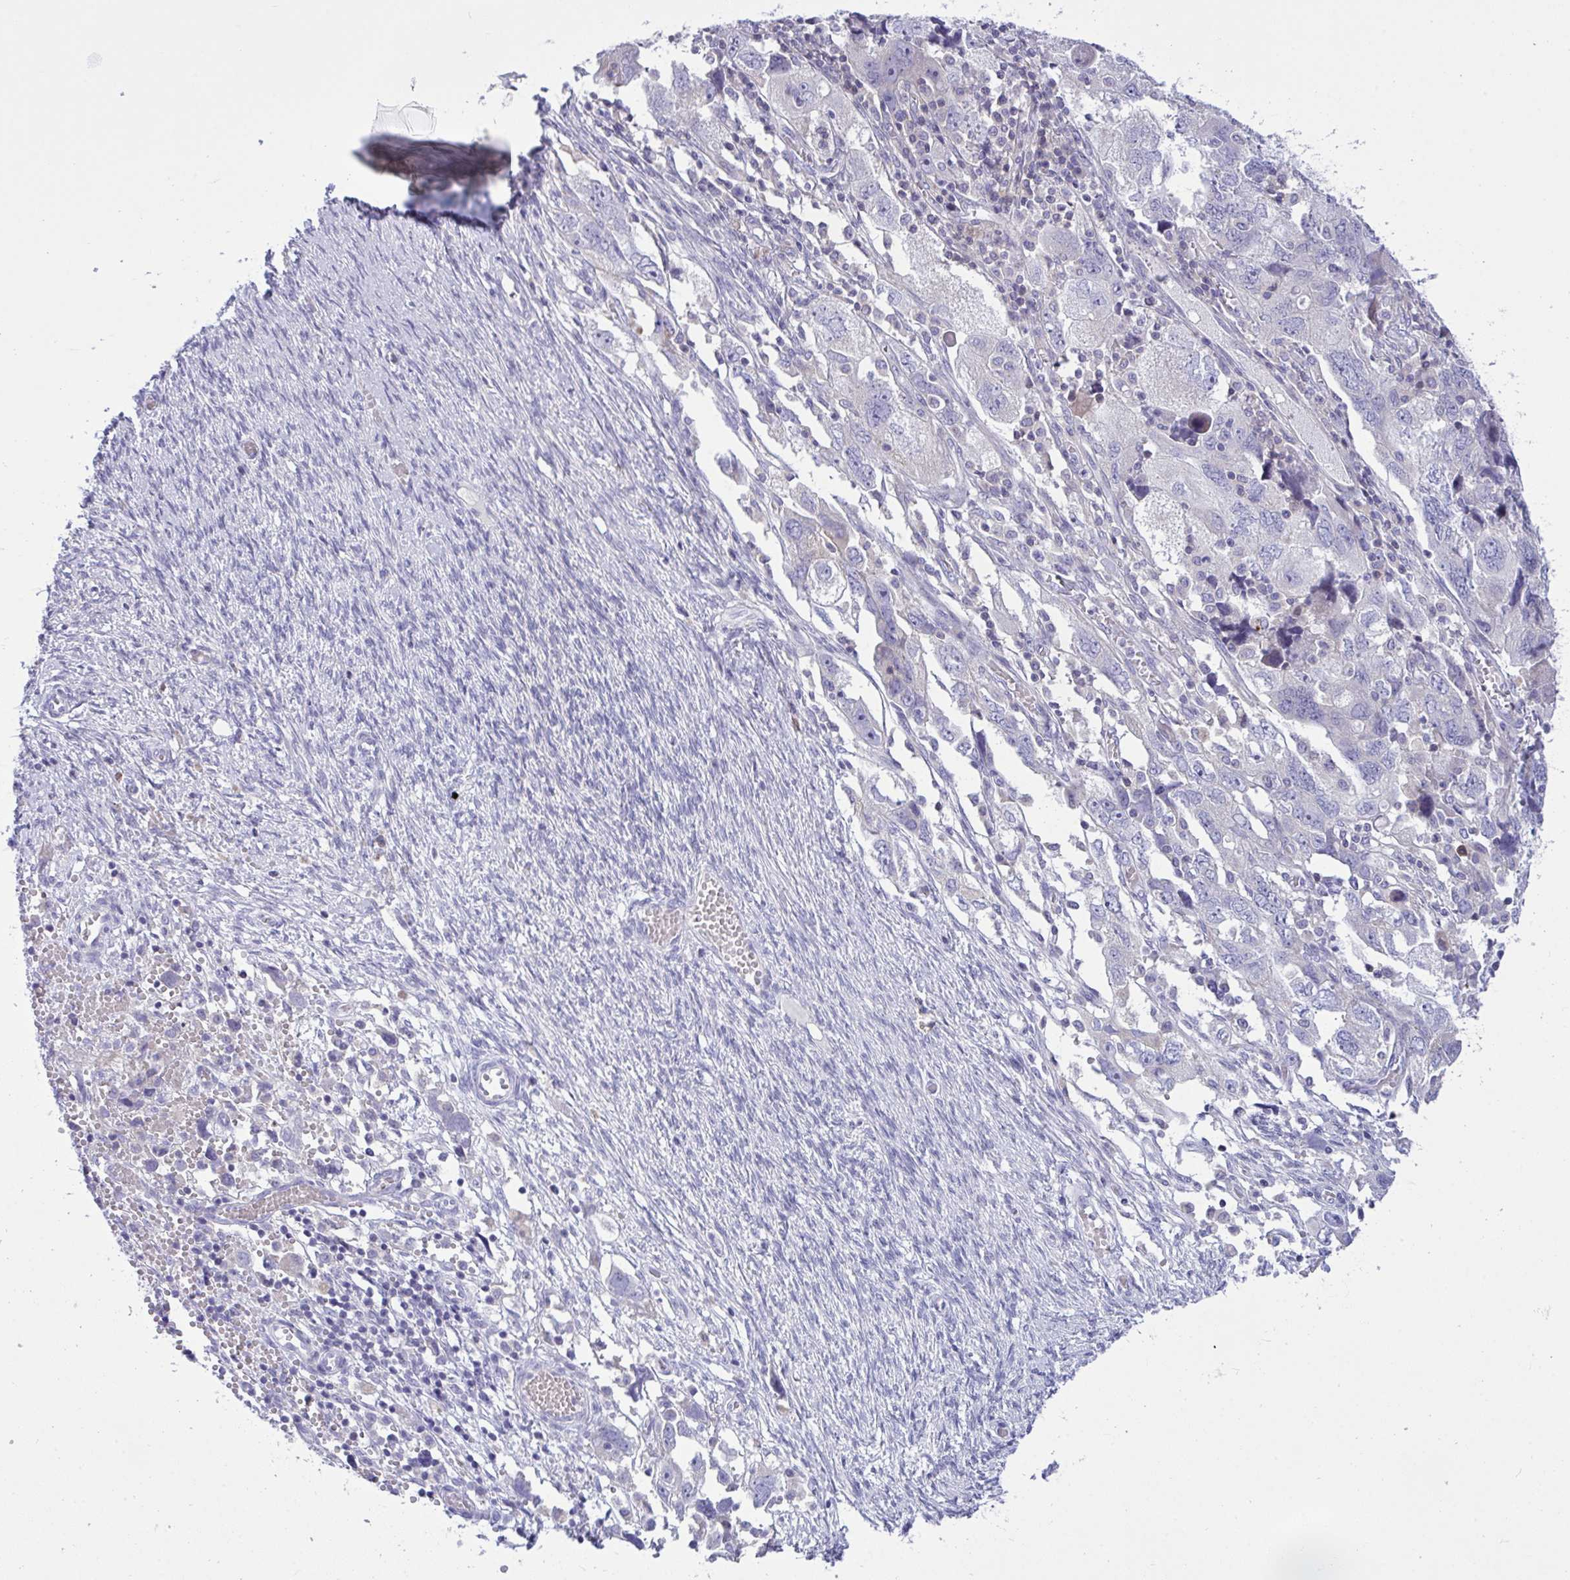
{"staining": {"intensity": "negative", "quantity": "none", "location": "none"}, "tissue": "ovarian cancer", "cell_type": "Tumor cells", "image_type": "cancer", "snomed": [{"axis": "morphology", "description": "Carcinoma, NOS"}, {"axis": "morphology", "description": "Cystadenocarcinoma, serous, NOS"}, {"axis": "topography", "description": "Ovary"}], "caption": "Tumor cells are negative for brown protein staining in ovarian cancer.", "gene": "WDR97", "patient": {"sex": "female", "age": 69}}